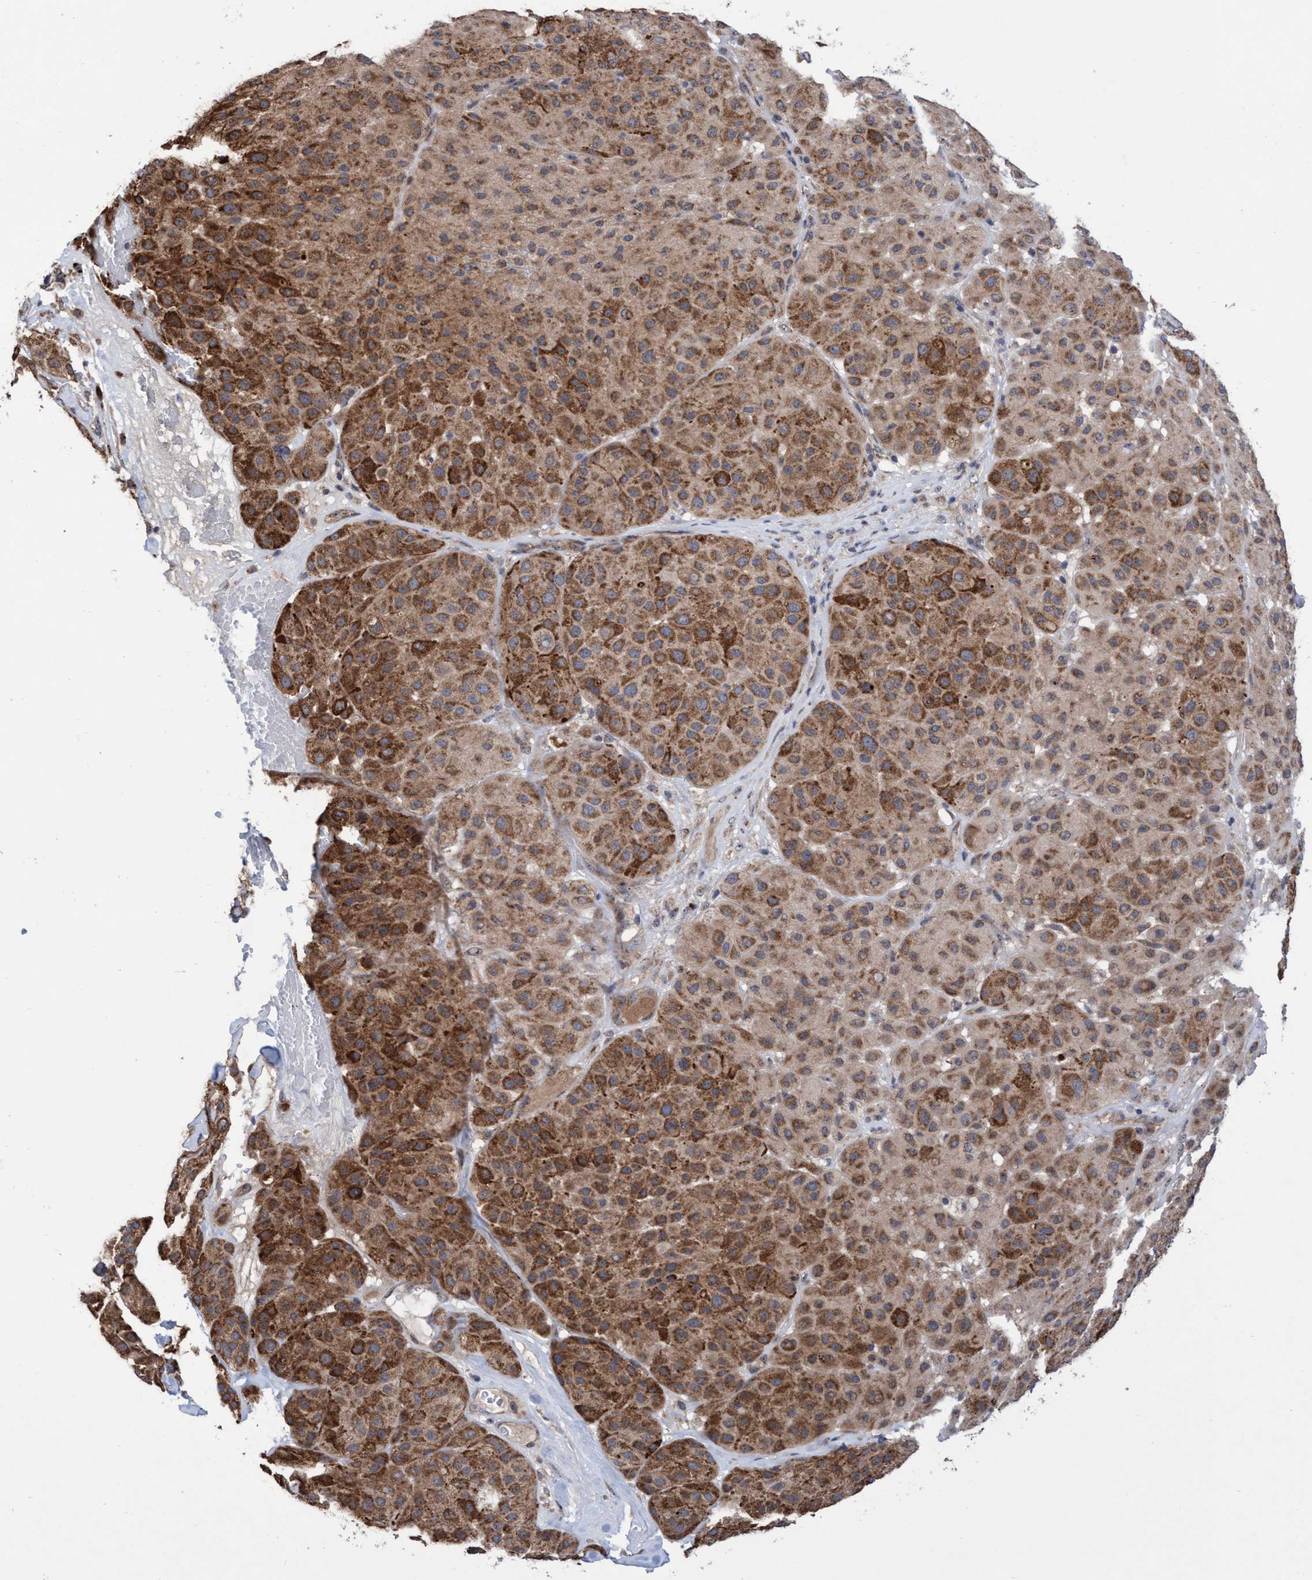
{"staining": {"intensity": "moderate", "quantity": ">75%", "location": "cytoplasmic/membranous"}, "tissue": "melanoma", "cell_type": "Tumor cells", "image_type": "cancer", "snomed": [{"axis": "morphology", "description": "Normal tissue, NOS"}, {"axis": "morphology", "description": "Malignant melanoma, Metastatic site"}, {"axis": "topography", "description": "Skin"}], "caption": "A micrograph of human malignant melanoma (metastatic site) stained for a protein exhibits moderate cytoplasmic/membranous brown staining in tumor cells. The protein of interest is stained brown, and the nuclei are stained in blue (DAB IHC with brightfield microscopy, high magnification).", "gene": "P2RY14", "patient": {"sex": "male", "age": 41}}